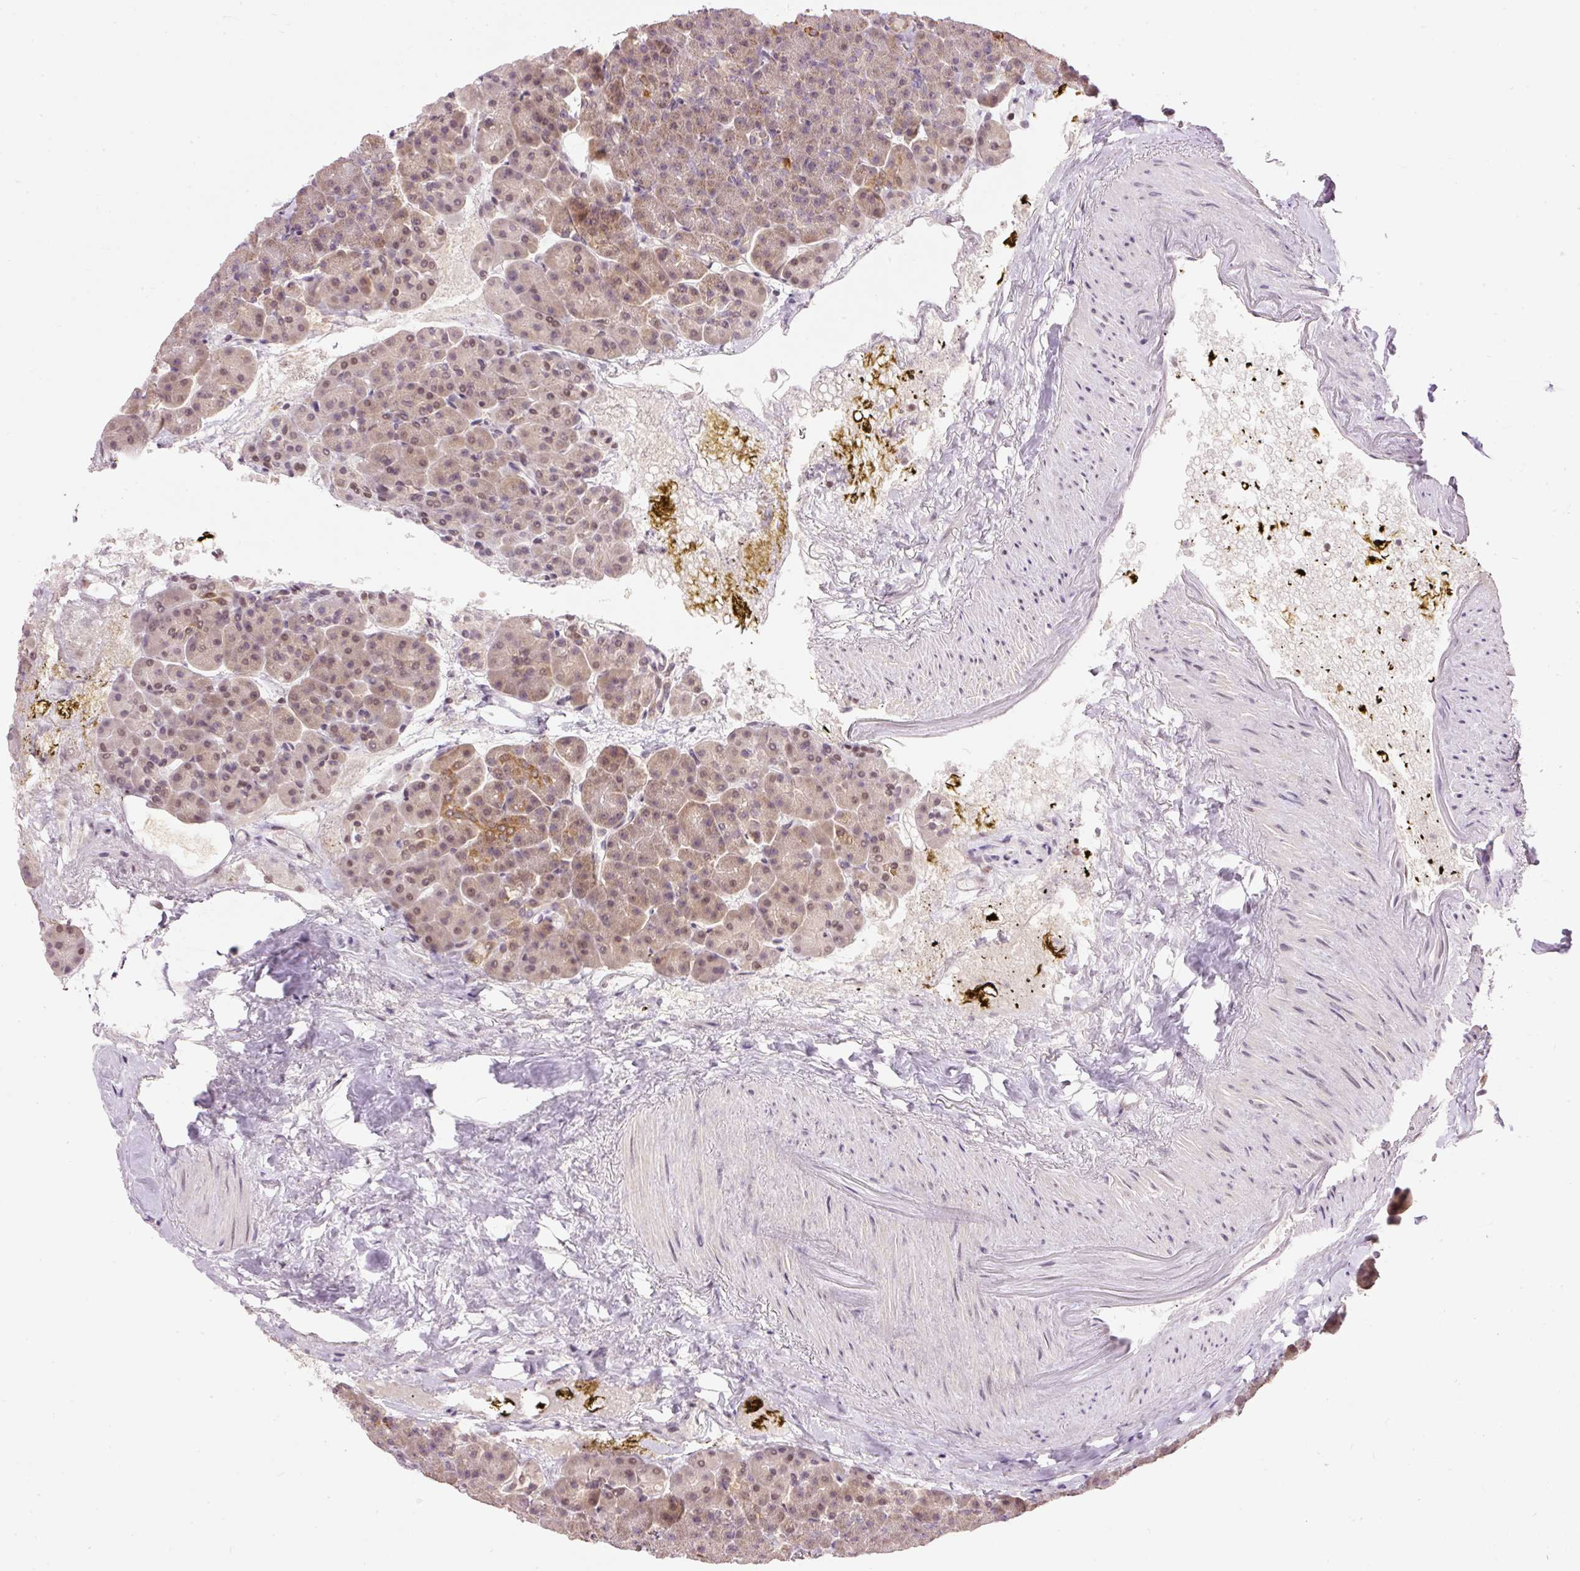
{"staining": {"intensity": "weak", "quantity": "25%-75%", "location": "cytoplasmic/membranous,nuclear"}, "tissue": "pancreas", "cell_type": "Exocrine glandular cells", "image_type": "normal", "snomed": [{"axis": "morphology", "description": "Normal tissue, NOS"}, {"axis": "topography", "description": "Pancreas"}], "caption": "Protein positivity by IHC demonstrates weak cytoplasmic/membranous,nuclear expression in approximately 25%-75% of exocrine glandular cells in normal pancreas.", "gene": "ABHD11", "patient": {"sex": "female", "age": 74}}